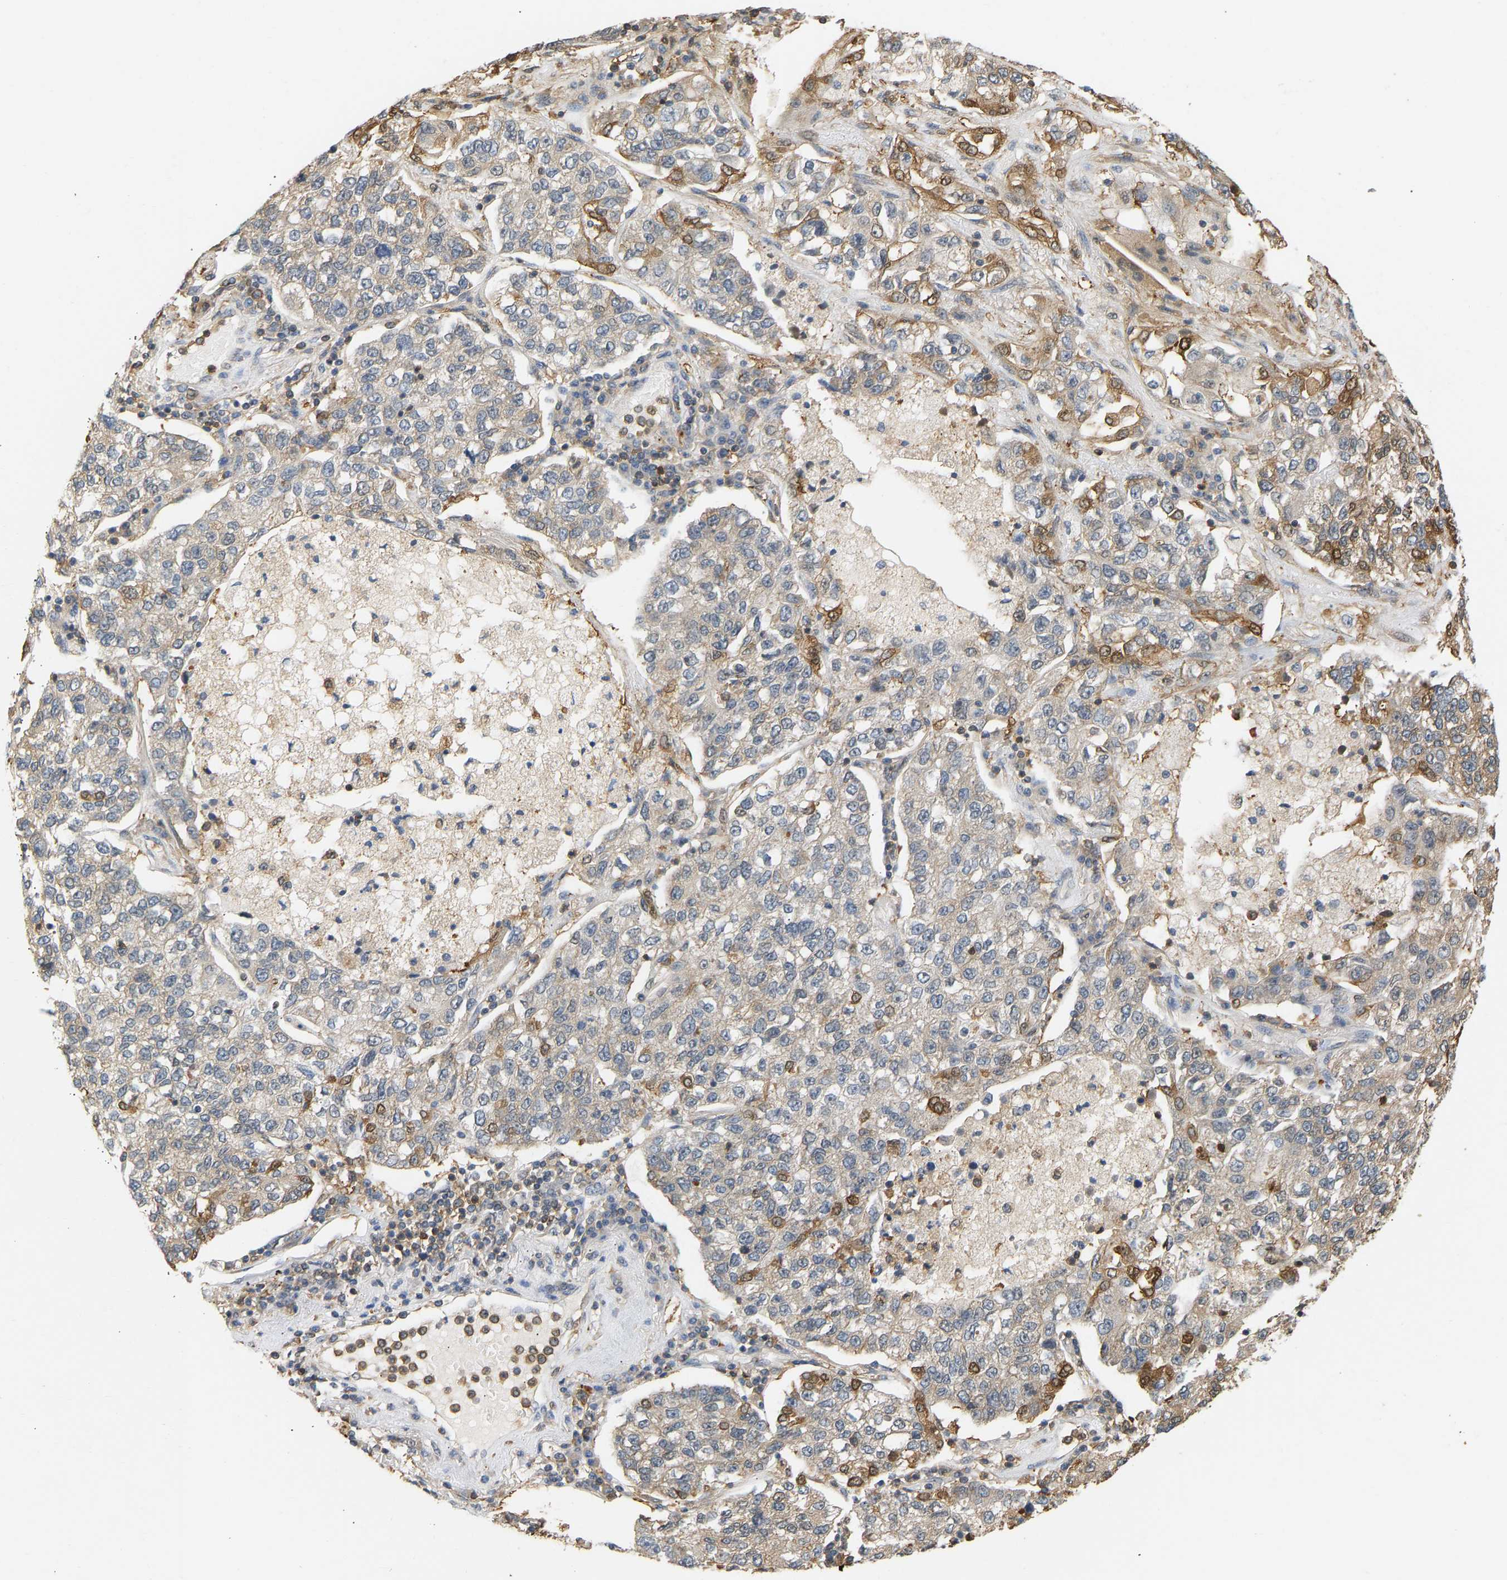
{"staining": {"intensity": "moderate", "quantity": "<25%", "location": "cytoplasmic/membranous"}, "tissue": "lung cancer", "cell_type": "Tumor cells", "image_type": "cancer", "snomed": [{"axis": "morphology", "description": "Adenocarcinoma, NOS"}, {"axis": "topography", "description": "Lung"}], "caption": "Brown immunohistochemical staining in lung cancer (adenocarcinoma) shows moderate cytoplasmic/membranous staining in about <25% of tumor cells.", "gene": "ENO1", "patient": {"sex": "male", "age": 49}}